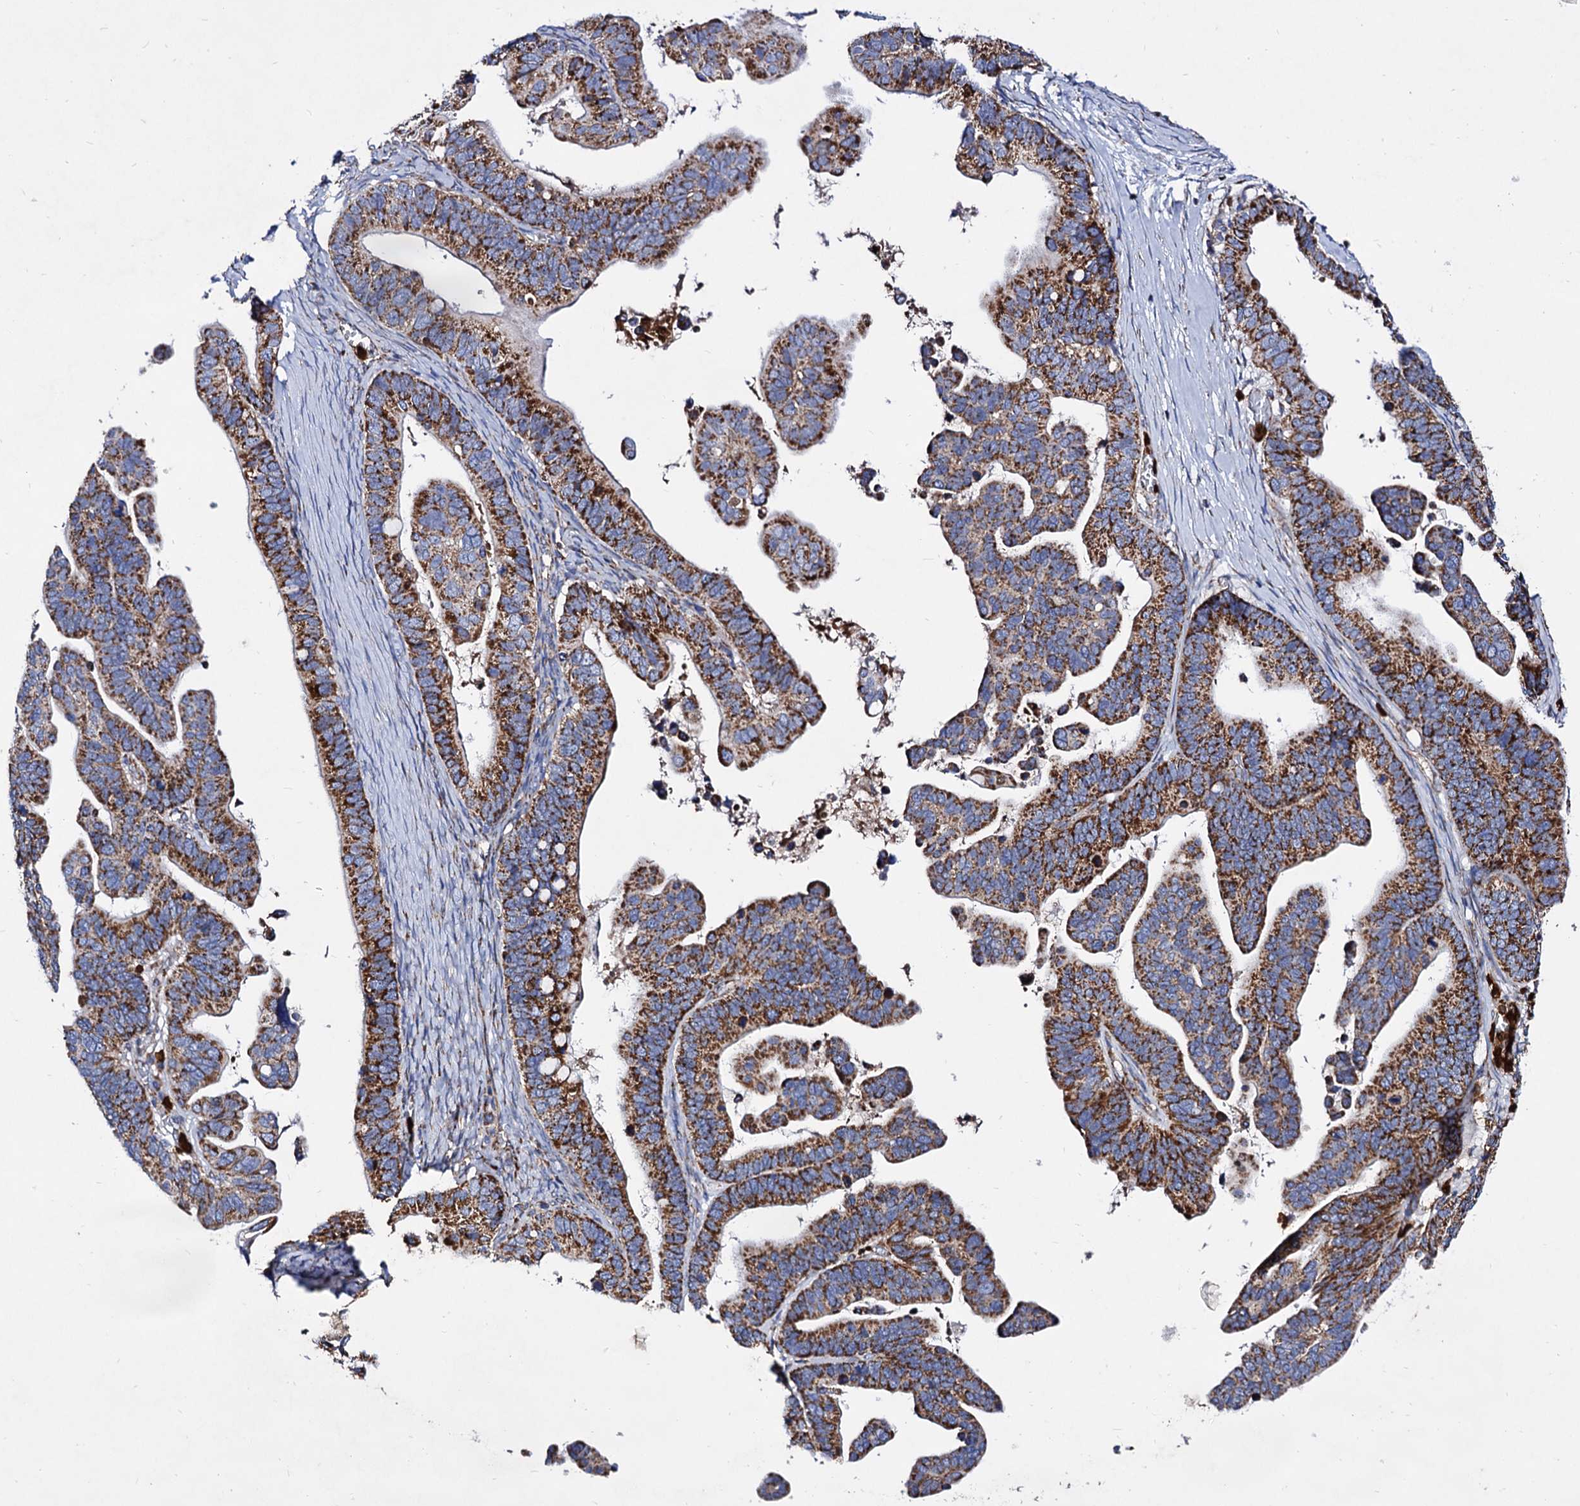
{"staining": {"intensity": "strong", "quantity": ">75%", "location": "cytoplasmic/membranous"}, "tissue": "ovarian cancer", "cell_type": "Tumor cells", "image_type": "cancer", "snomed": [{"axis": "morphology", "description": "Cystadenocarcinoma, serous, NOS"}, {"axis": "topography", "description": "Ovary"}], "caption": "A histopathology image showing strong cytoplasmic/membranous positivity in about >75% of tumor cells in ovarian cancer, as visualized by brown immunohistochemical staining.", "gene": "ACAD9", "patient": {"sex": "female", "age": 56}}